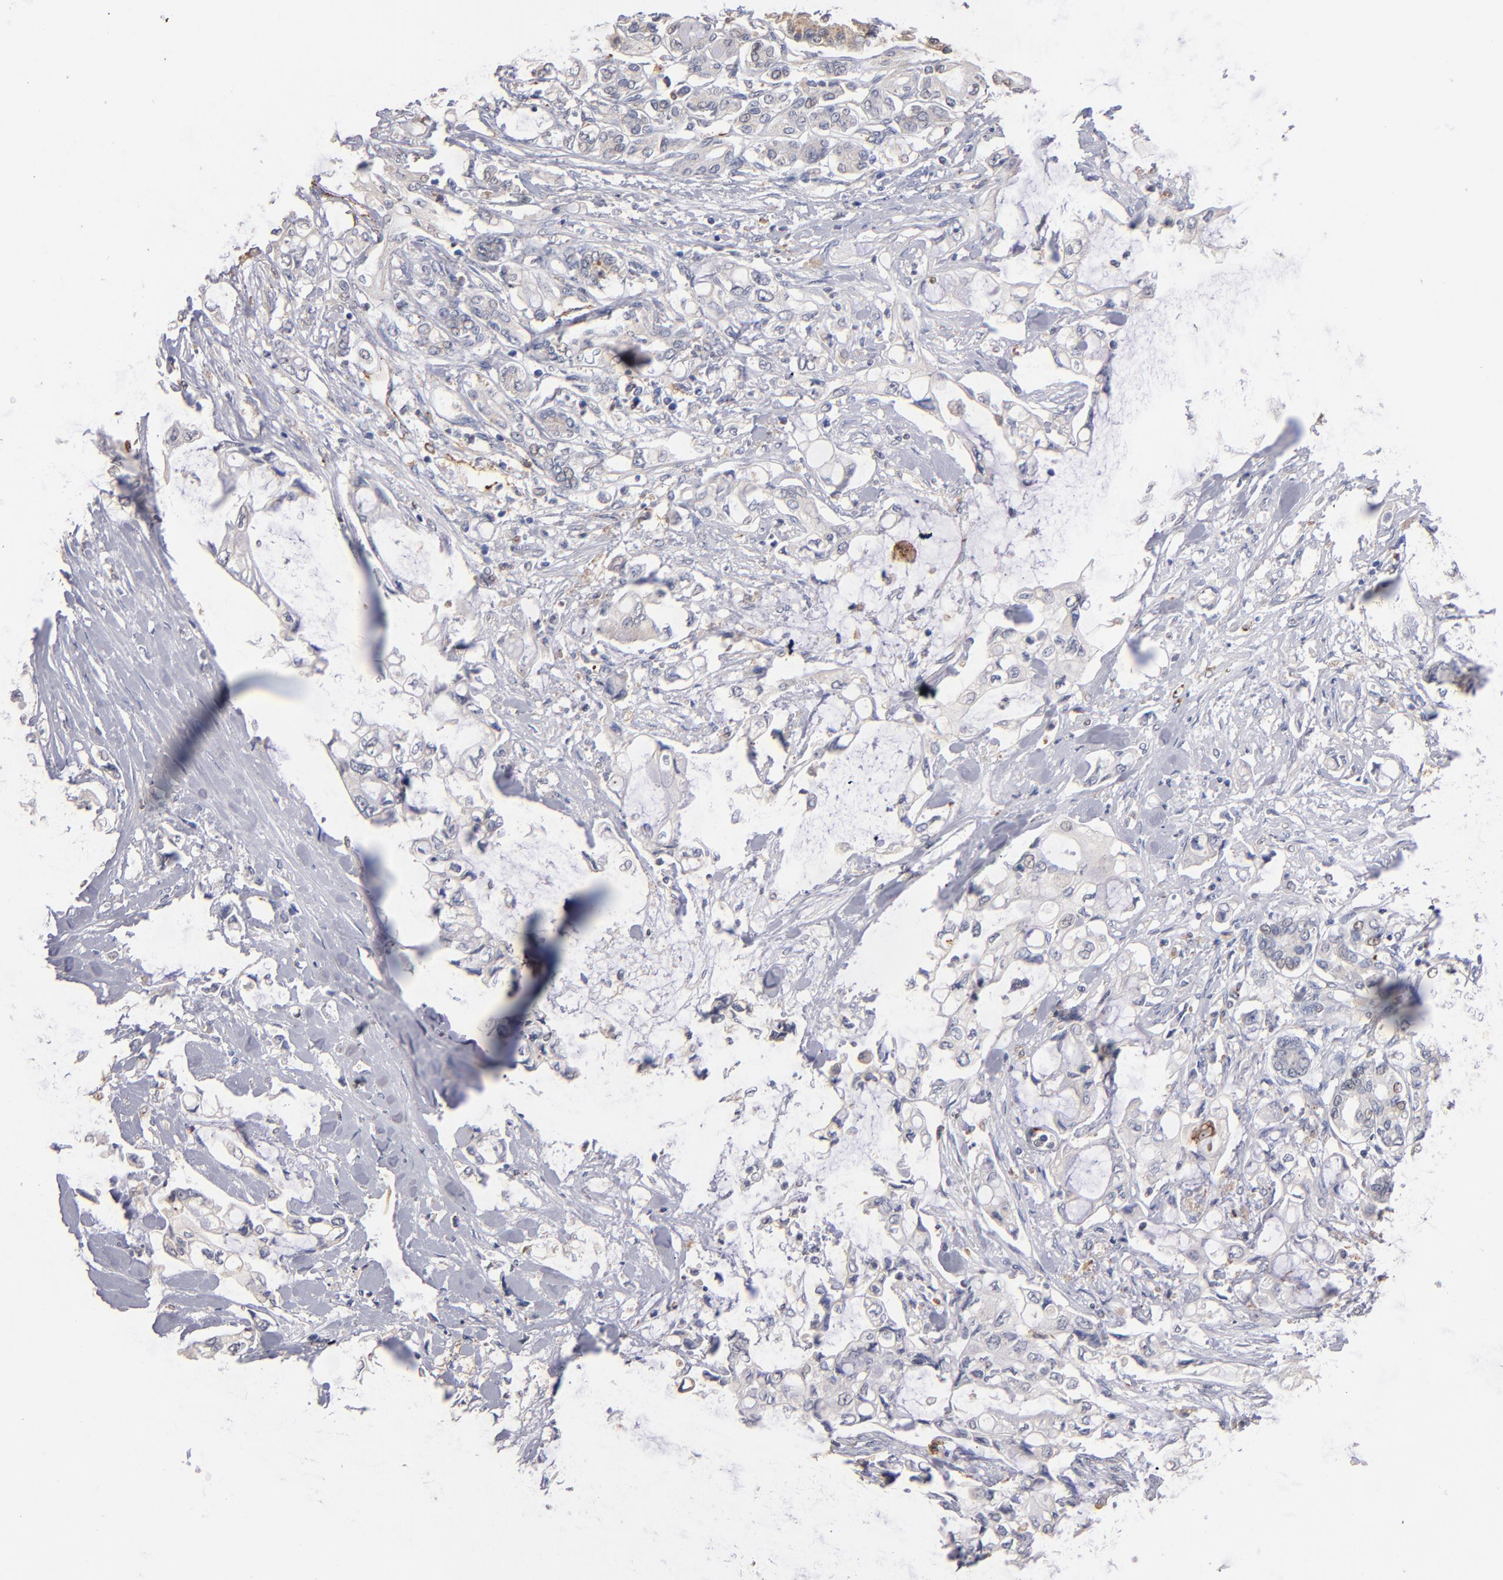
{"staining": {"intensity": "negative", "quantity": "none", "location": "none"}, "tissue": "pancreatic cancer", "cell_type": "Tumor cells", "image_type": "cancer", "snomed": [{"axis": "morphology", "description": "Adenocarcinoma, NOS"}, {"axis": "topography", "description": "Pancreas"}], "caption": "Tumor cells show no significant protein staining in pancreatic cancer (adenocarcinoma).", "gene": "SELP", "patient": {"sex": "female", "age": 70}}